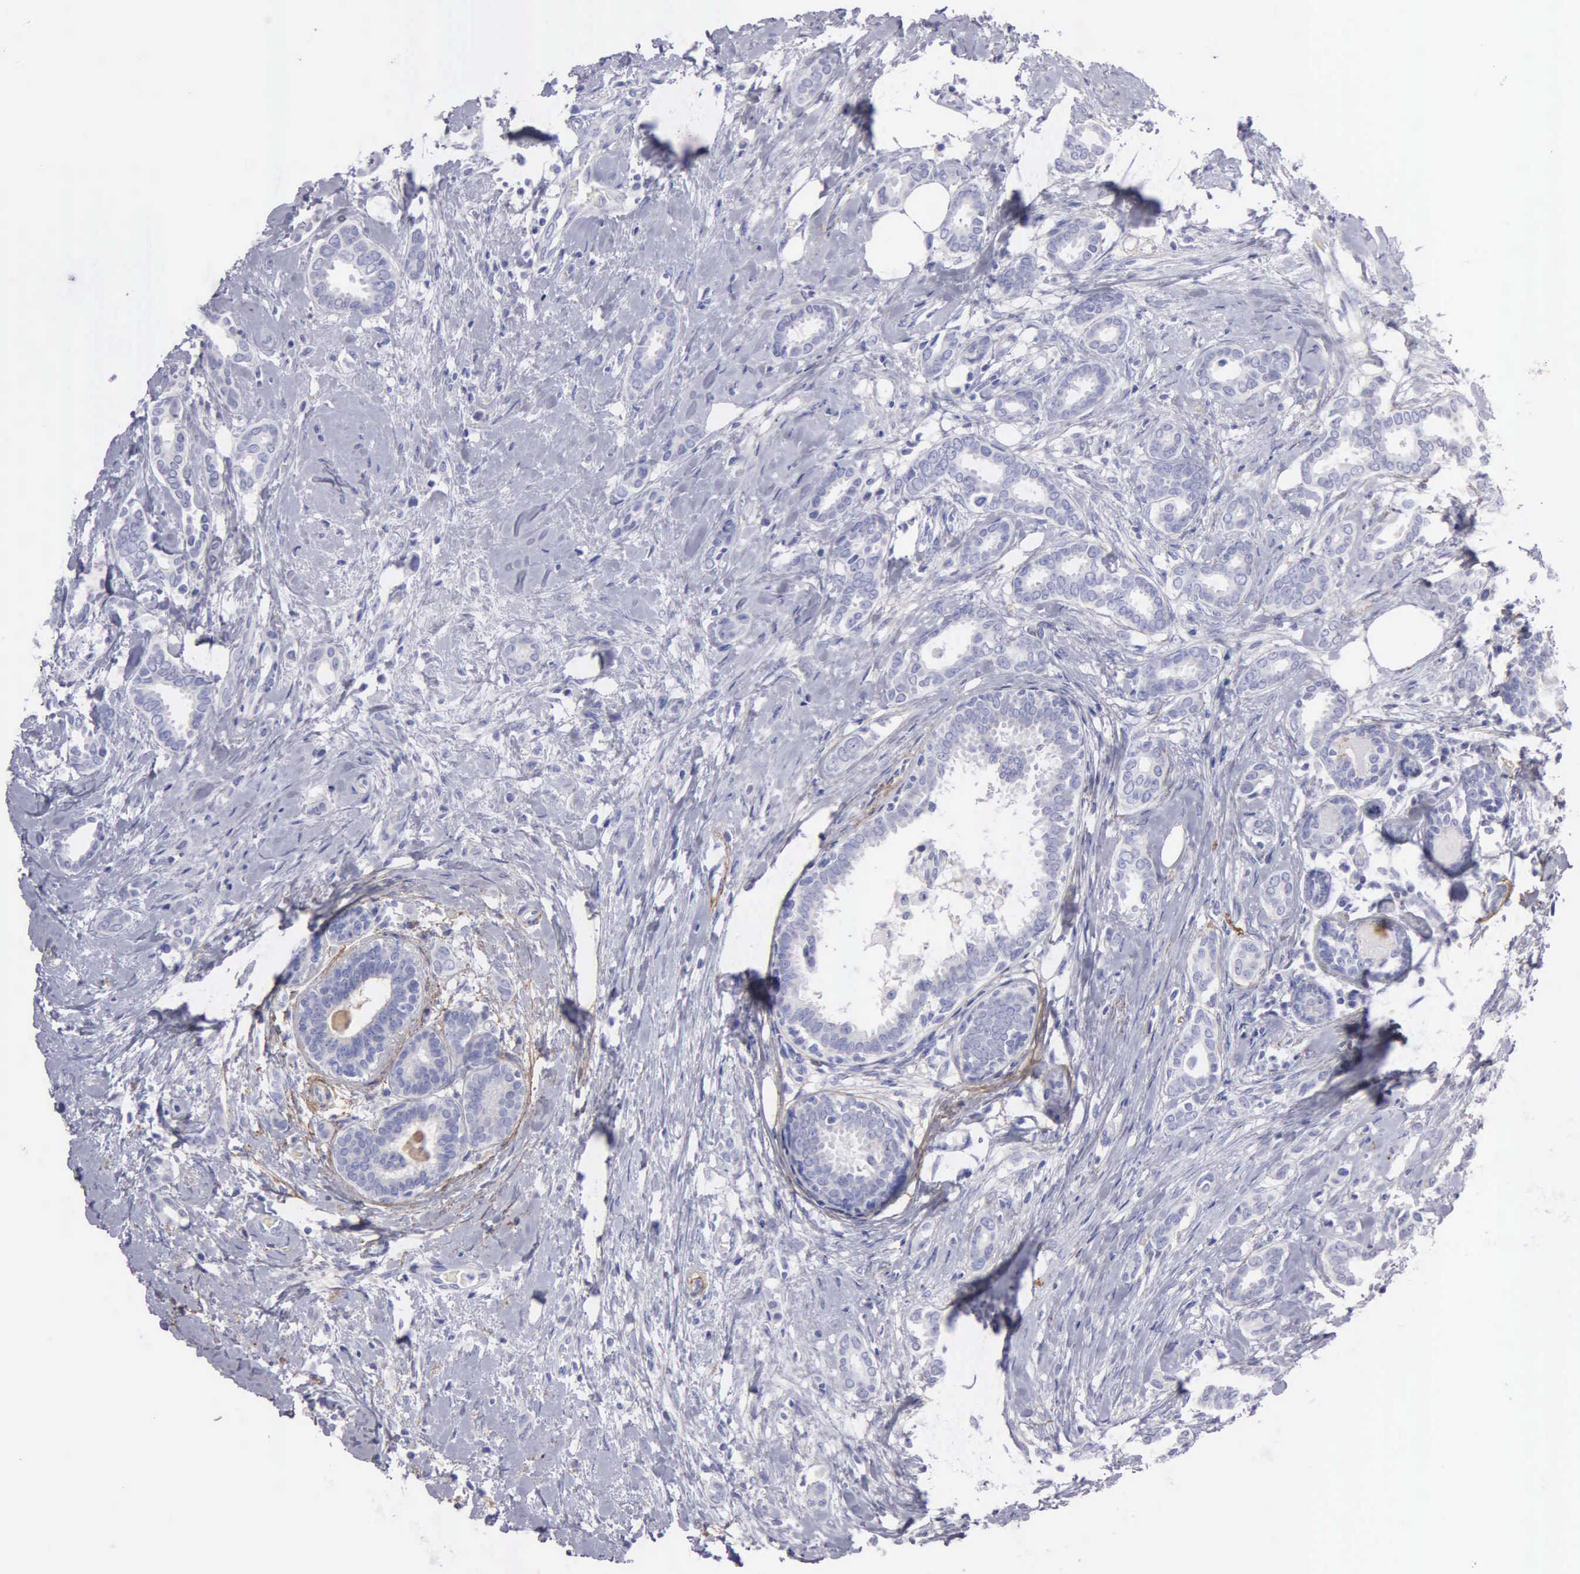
{"staining": {"intensity": "negative", "quantity": "none", "location": "none"}, "tissue": "breast cancer", "cell_type": "Tumor cells", "image_type": "cancer", "snomed": [{"axis": "morphology", "description": "Duct carcinoma"}, {"axis": "topography", "description": "Breast"}], "caption": "Tumor cells show no significant protein expression in breast cancer.", "gene": "FBLN5", "patient": {"sex": "female", "age": 50}}